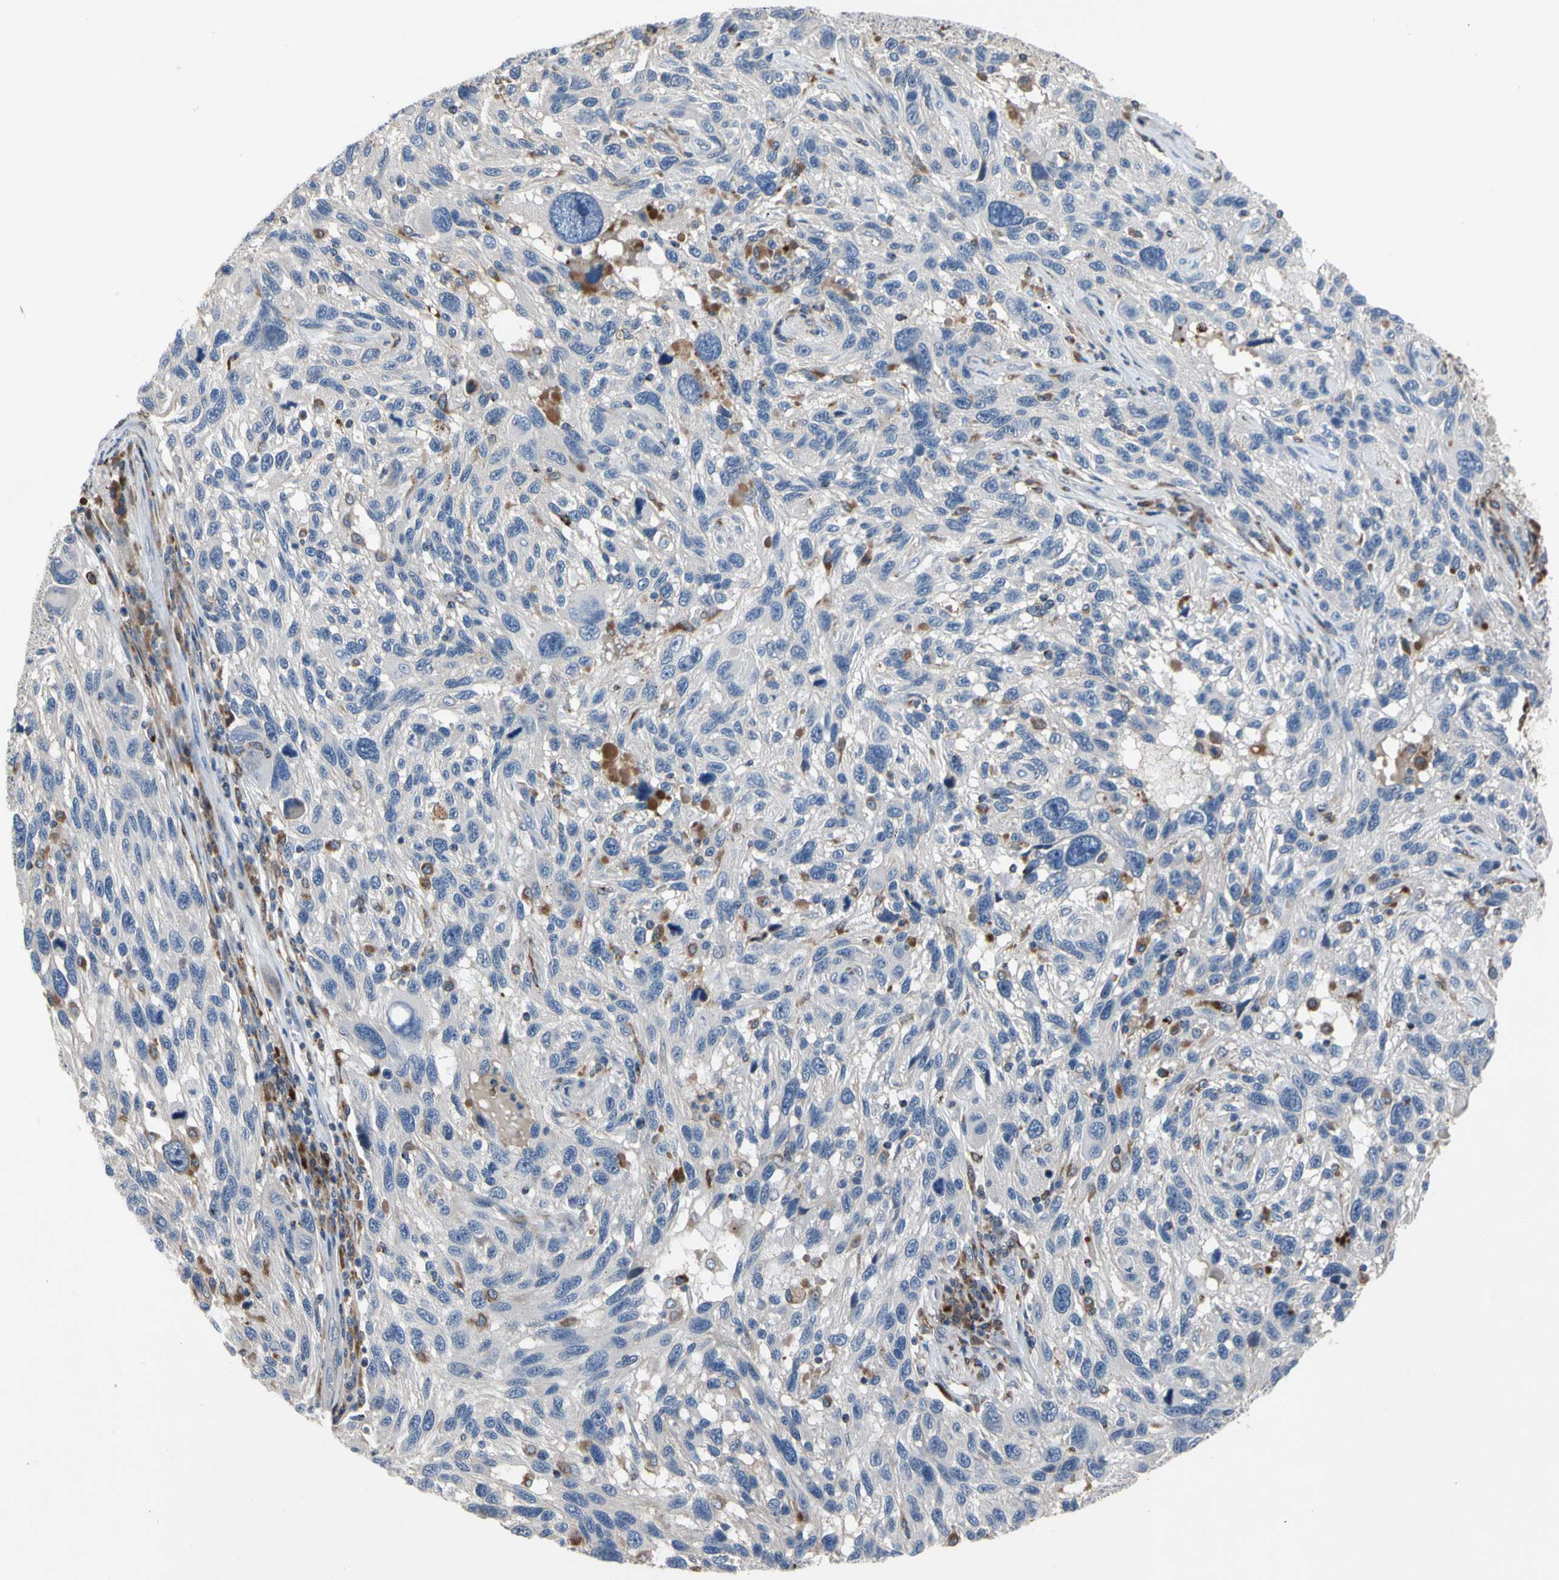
{"staining": {"intensity": "negative", "quantity": "none", "location": "none"}, "tissue": "melanoma", "cell_type": "Tumor cells", "image_type": "cancer", "snomed": [{"axis": "morphology", "description": "Malignant melanoma, NOS"}, {"axis": "topography", "description": "Skin"}], "caption": "A high-resolution photomicrograph shows IHC staining of malignant melanoma, which shows no significant expression in tumor cells.", "gene": "ADA2", "patient": {"sex": "male", "age": 53}}